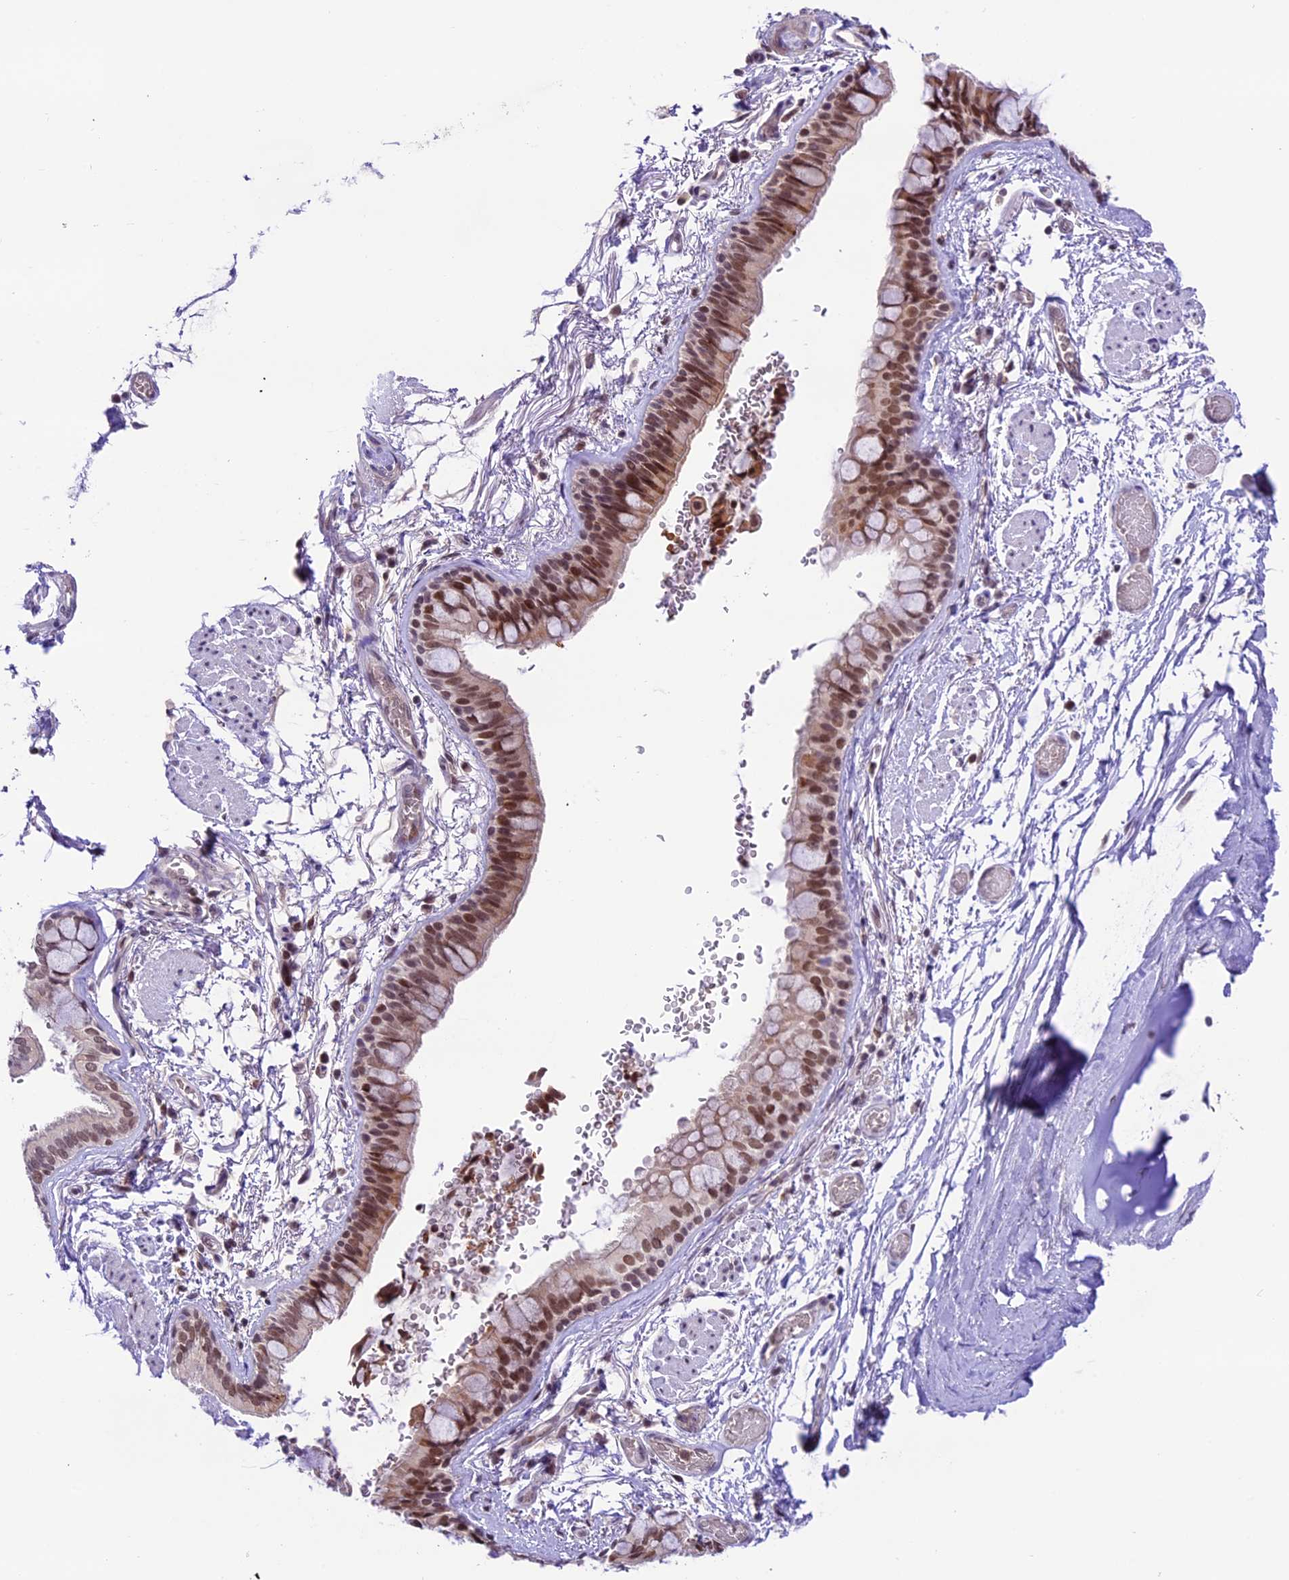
{"staining": {"intensity": "moderate", "quantity": ">75%", "location": "nuclear"}, "tissue": "bronchus", "cell_type": "Respiratory epithelial cells", "image_type": "normal", "snomed": [{"axis": "morphology", "description": "Normal tissue, NOS"}, {"axis": "topography", "description": "Cartilage tissue"}], "caption": "Immunohistochemistry (IHC) photomicrograph of normal human bronchus stained for a protein (brown), which exhibits medium levels of moderate nuclear staining in about >75% of respiratory epithelial cells.", "gene": "SHKBP1", "patient": {"sex": "male", "age": 63}}